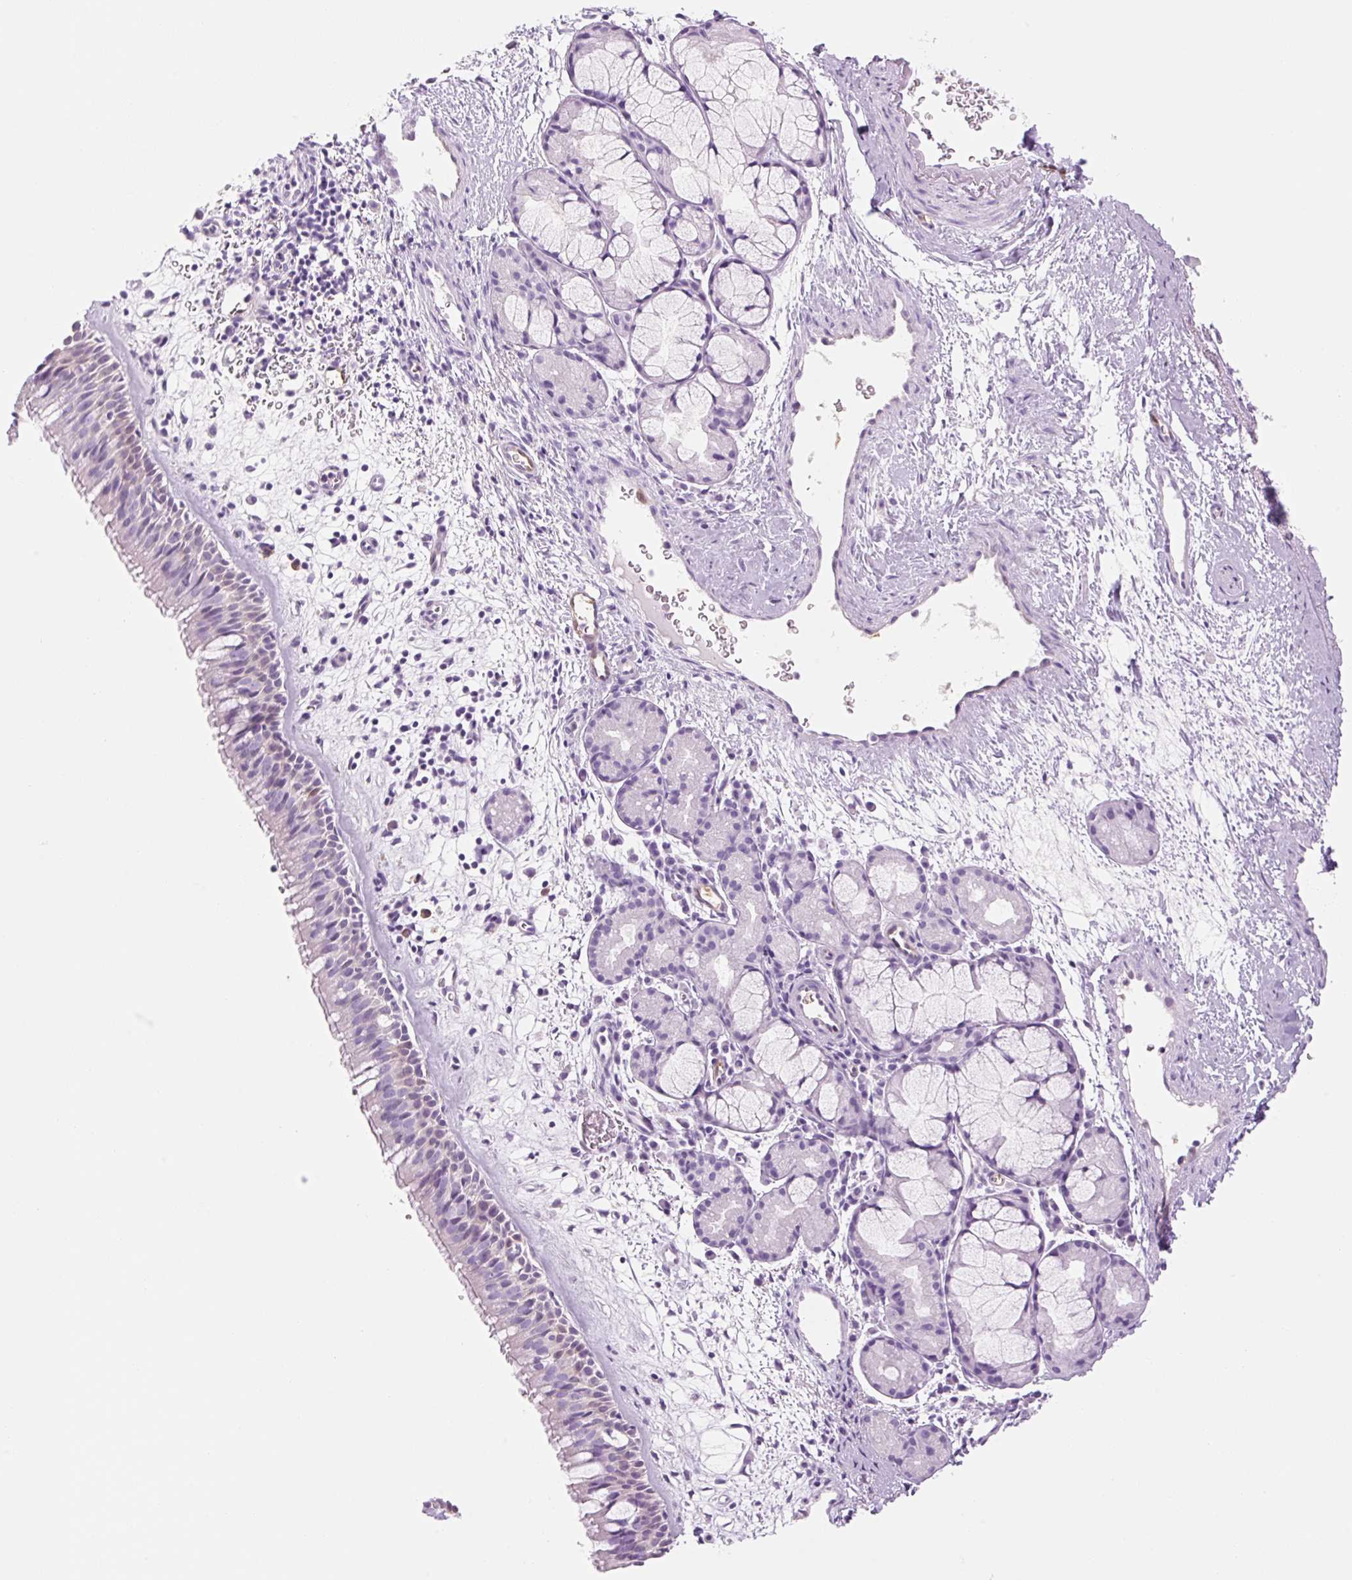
{"staining": {"intensity": "negative", "quantity": "none", "location": "none"}, "tissue": "nasopharynx", "cell_type": "Respiratory epithelial cells", "image_type": "normal", "snomed": [{"axis": "morphology", "description": "Normal tissue, NOS"}, {"axis": "topography", "description": "Nasopharynx"}], "caption": "DAB (3,3'-diaminobenzidine) immunohistochemical staining of normal human nasopharynx shows no significant expression in respiratory epithelial cells.", "gene": "FABP5", "patient": {"sex": "male", "age": 65}}